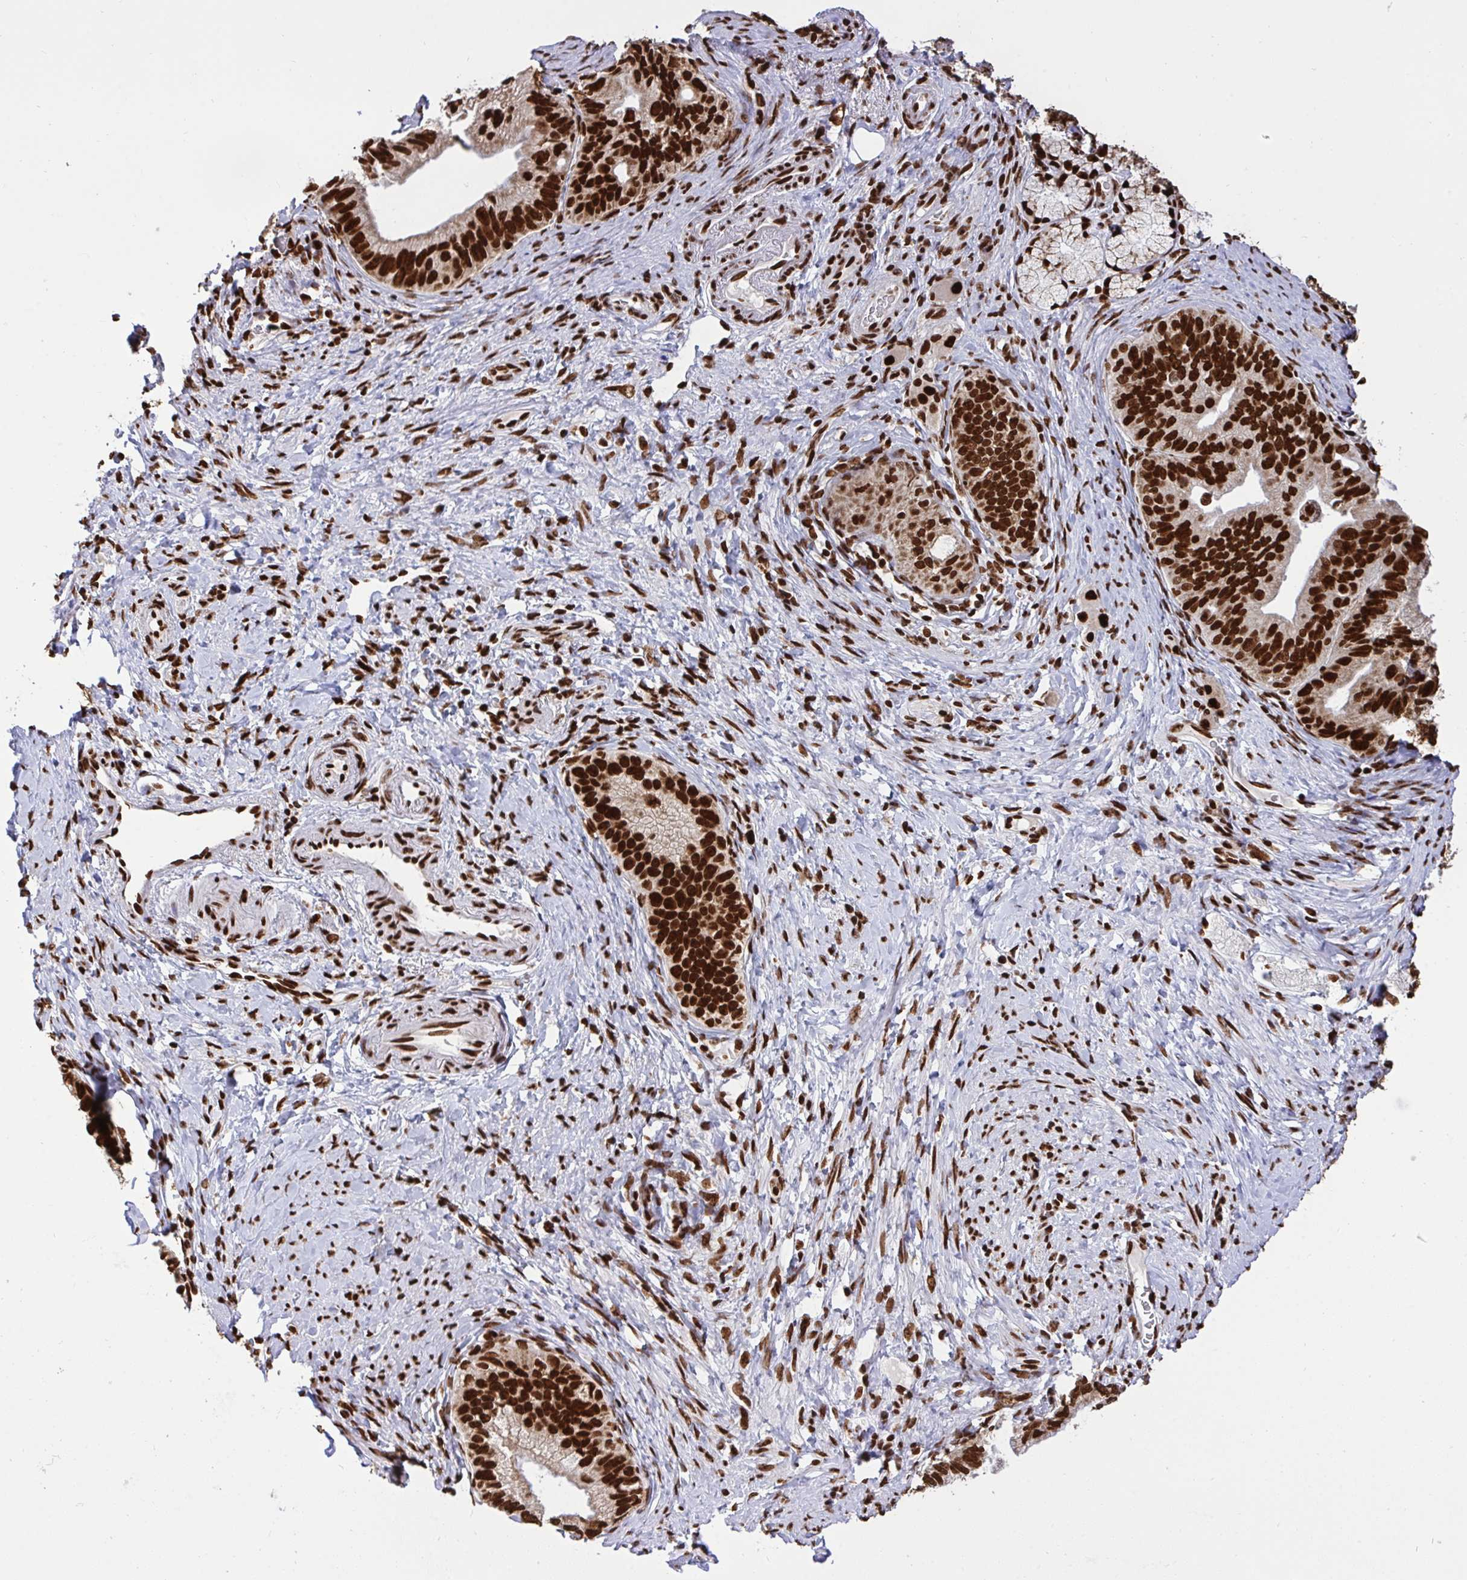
{"staining": {"intensity": "strong", "quantity": ">75%", "location": "nuclear"}, "tissue": "pancreatic cancer", "cell_type": "Tumor cells", "image_type": "cancer", "snomed": [{"axis": "morphology", "description": "Adenocarcinoma, NOS"}, {"axis": "topography", "description": "Pancreas"}], "caption": "Approximately >75% of tumor cells in human pancreatic cancer exhibit strong nuclear protein expression as visualized by brown immunohistochemical staining.", "gene": "HNRNPL", "patient": {"sex": "male", "age": 70}}